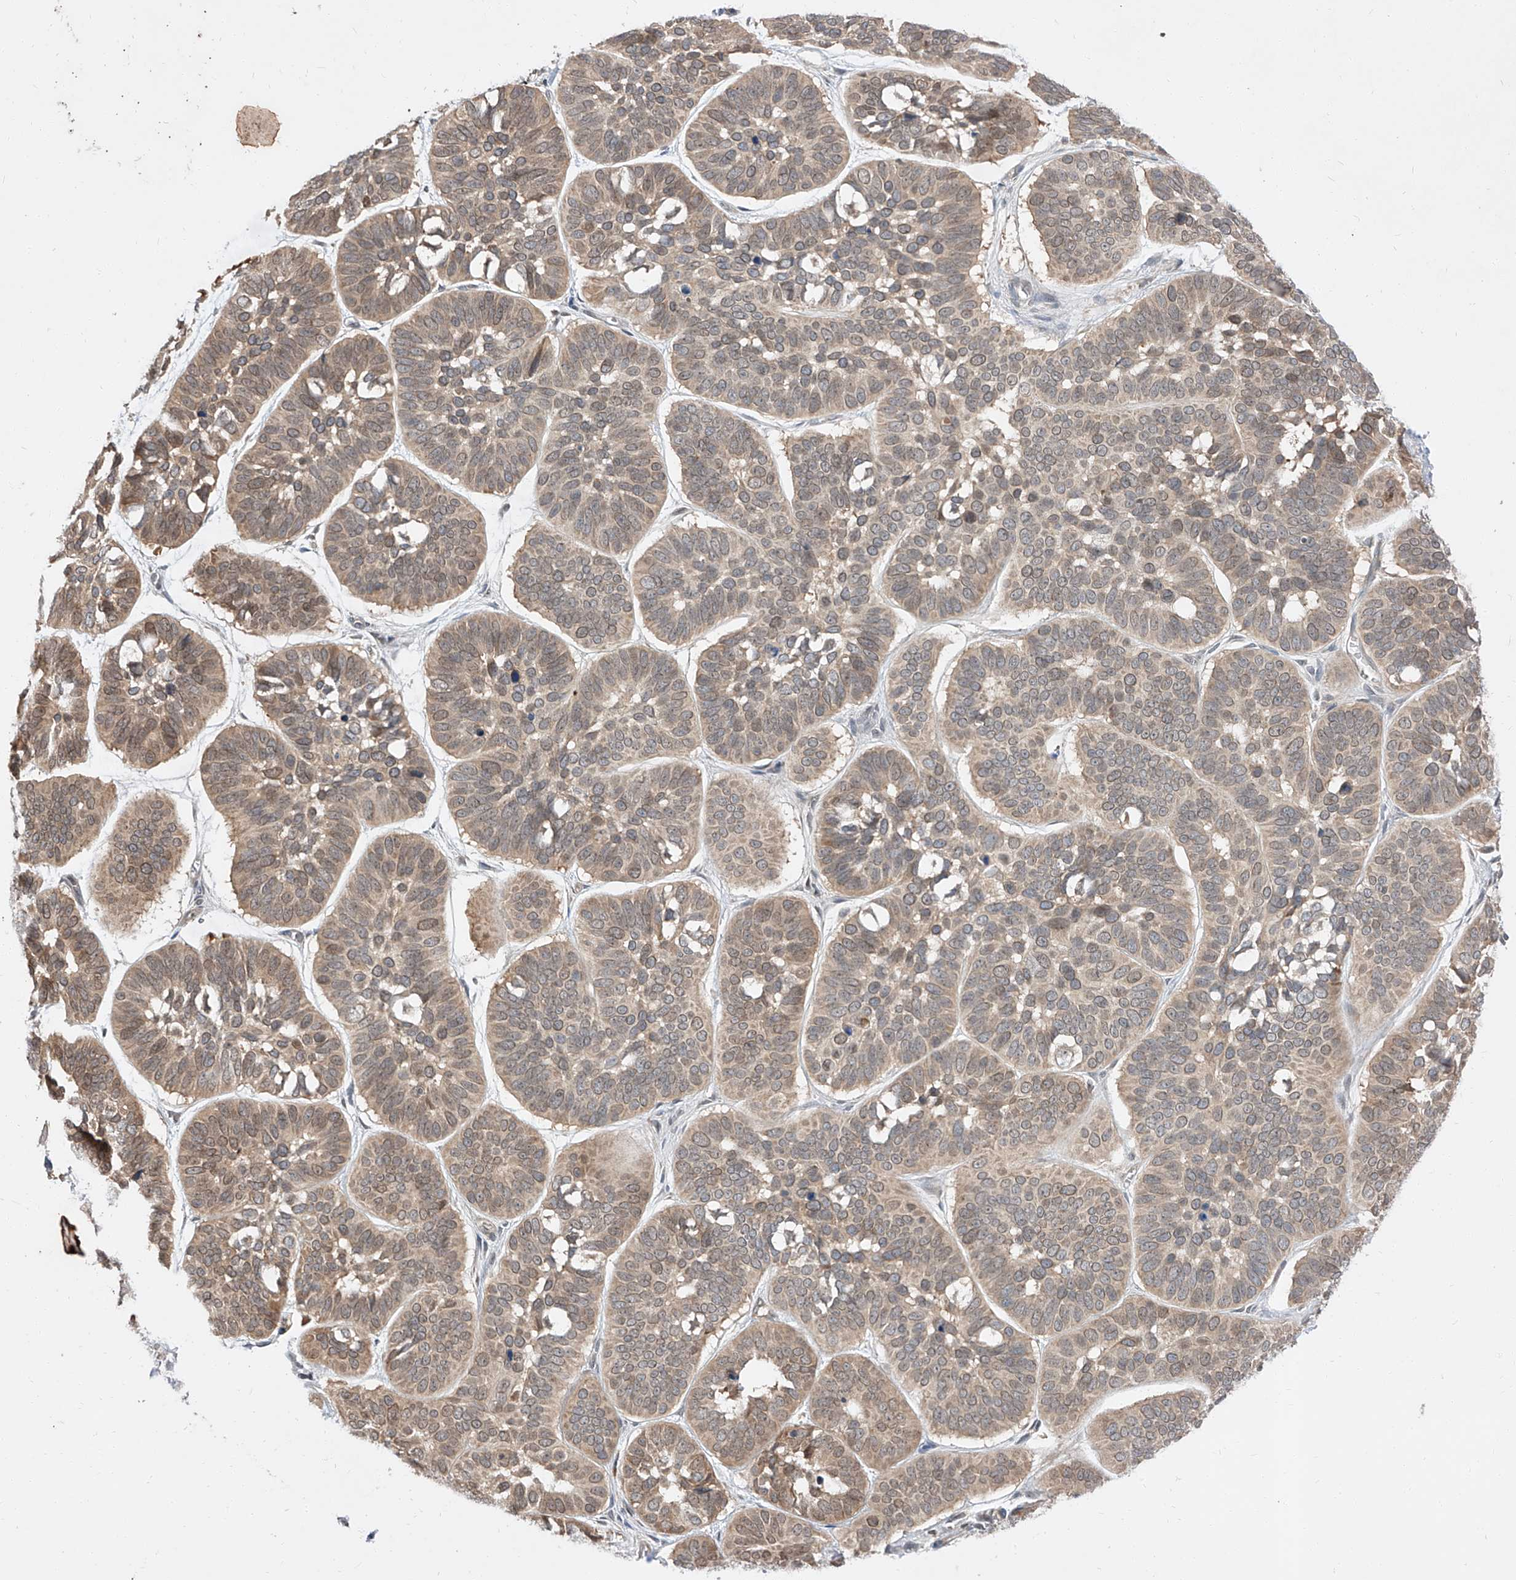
{"staining": {"intensity": "weak", "quantity": ">75%", "location": "cytoplasmic/membranous,nuclear"}, "tissue": "skin cancer", "cell_type": "Tumor cells", "image_type": "cancer", "snomed": [{"axis": "morphology", "description": "Basal cell carcinoma"}, {"axis": "topography", "description": "Skin"}], "caption": "Skin cancer (basal cell carcinoma) was stained to show a protein in brown. There is low levels of weak cytoplasmic/membranous and nuclear positivity in about >75% of tumor cells.", "gene": "DIRAS3", "patient": {"sex": "male", "age": 62}}